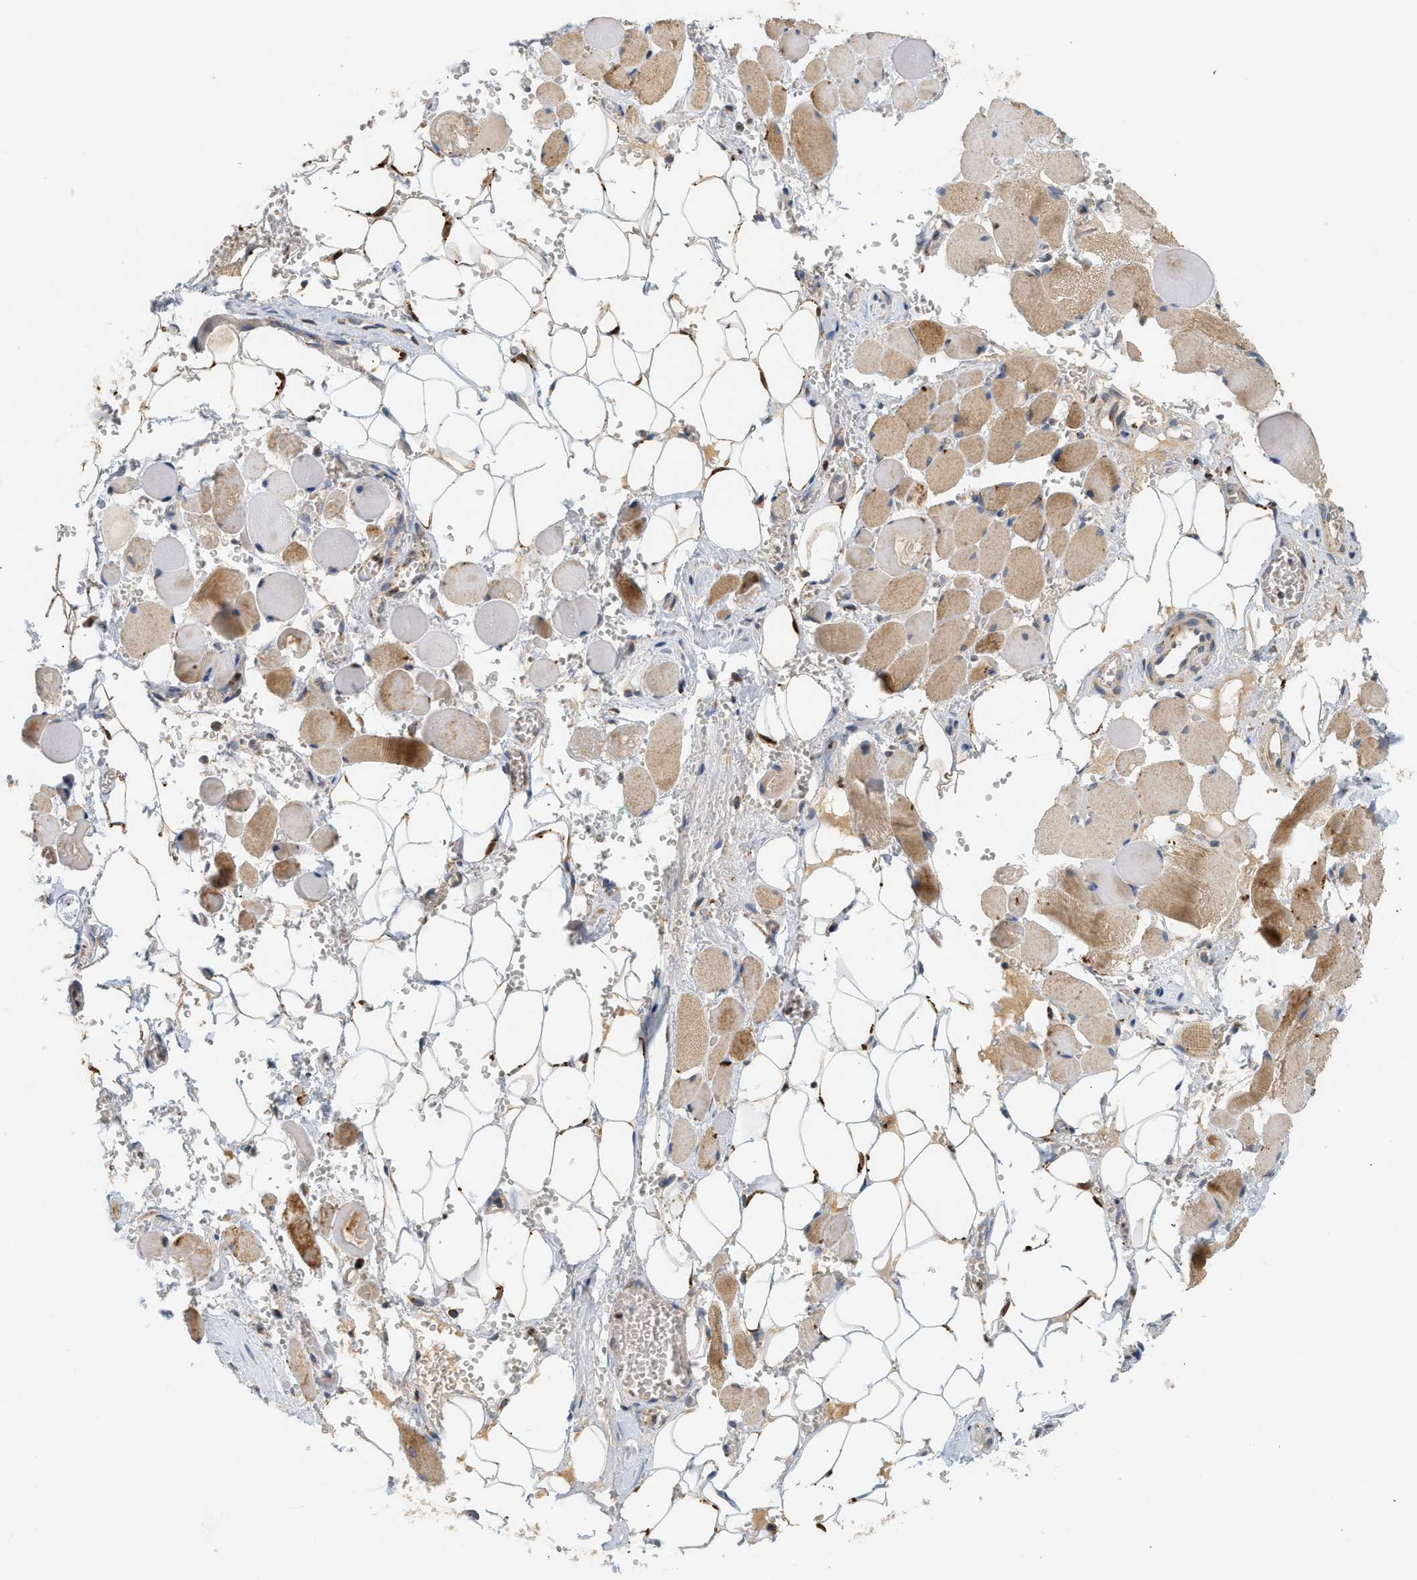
{"staining": {"intensity": "moderate", "quantity": "25%-75%", "location": "cytoplasmic/membranous"}, "tissue": "adipose tissue", "cell_type": "Adipocytes", "image_type": "normal", "snomed": [{"axis": "morphology", "description": "Squamous cell carcinoma, NOS"}, {"axis": "topography", "description": "Oral tissue"}, {"axis": "topography", "description": "Head-Neck"}], "caption": "An immunohistochemistry (IHC) histopathology image of normal tissue is shown. Protein staining in brown highlights moderate cytoplasmic/membranous positivity in adipose tissue within adipocytes. (IHC, brightfield microscopy, high magnification).", "gene": "MCU", "patient": {"sex": "female", "age": 50}}